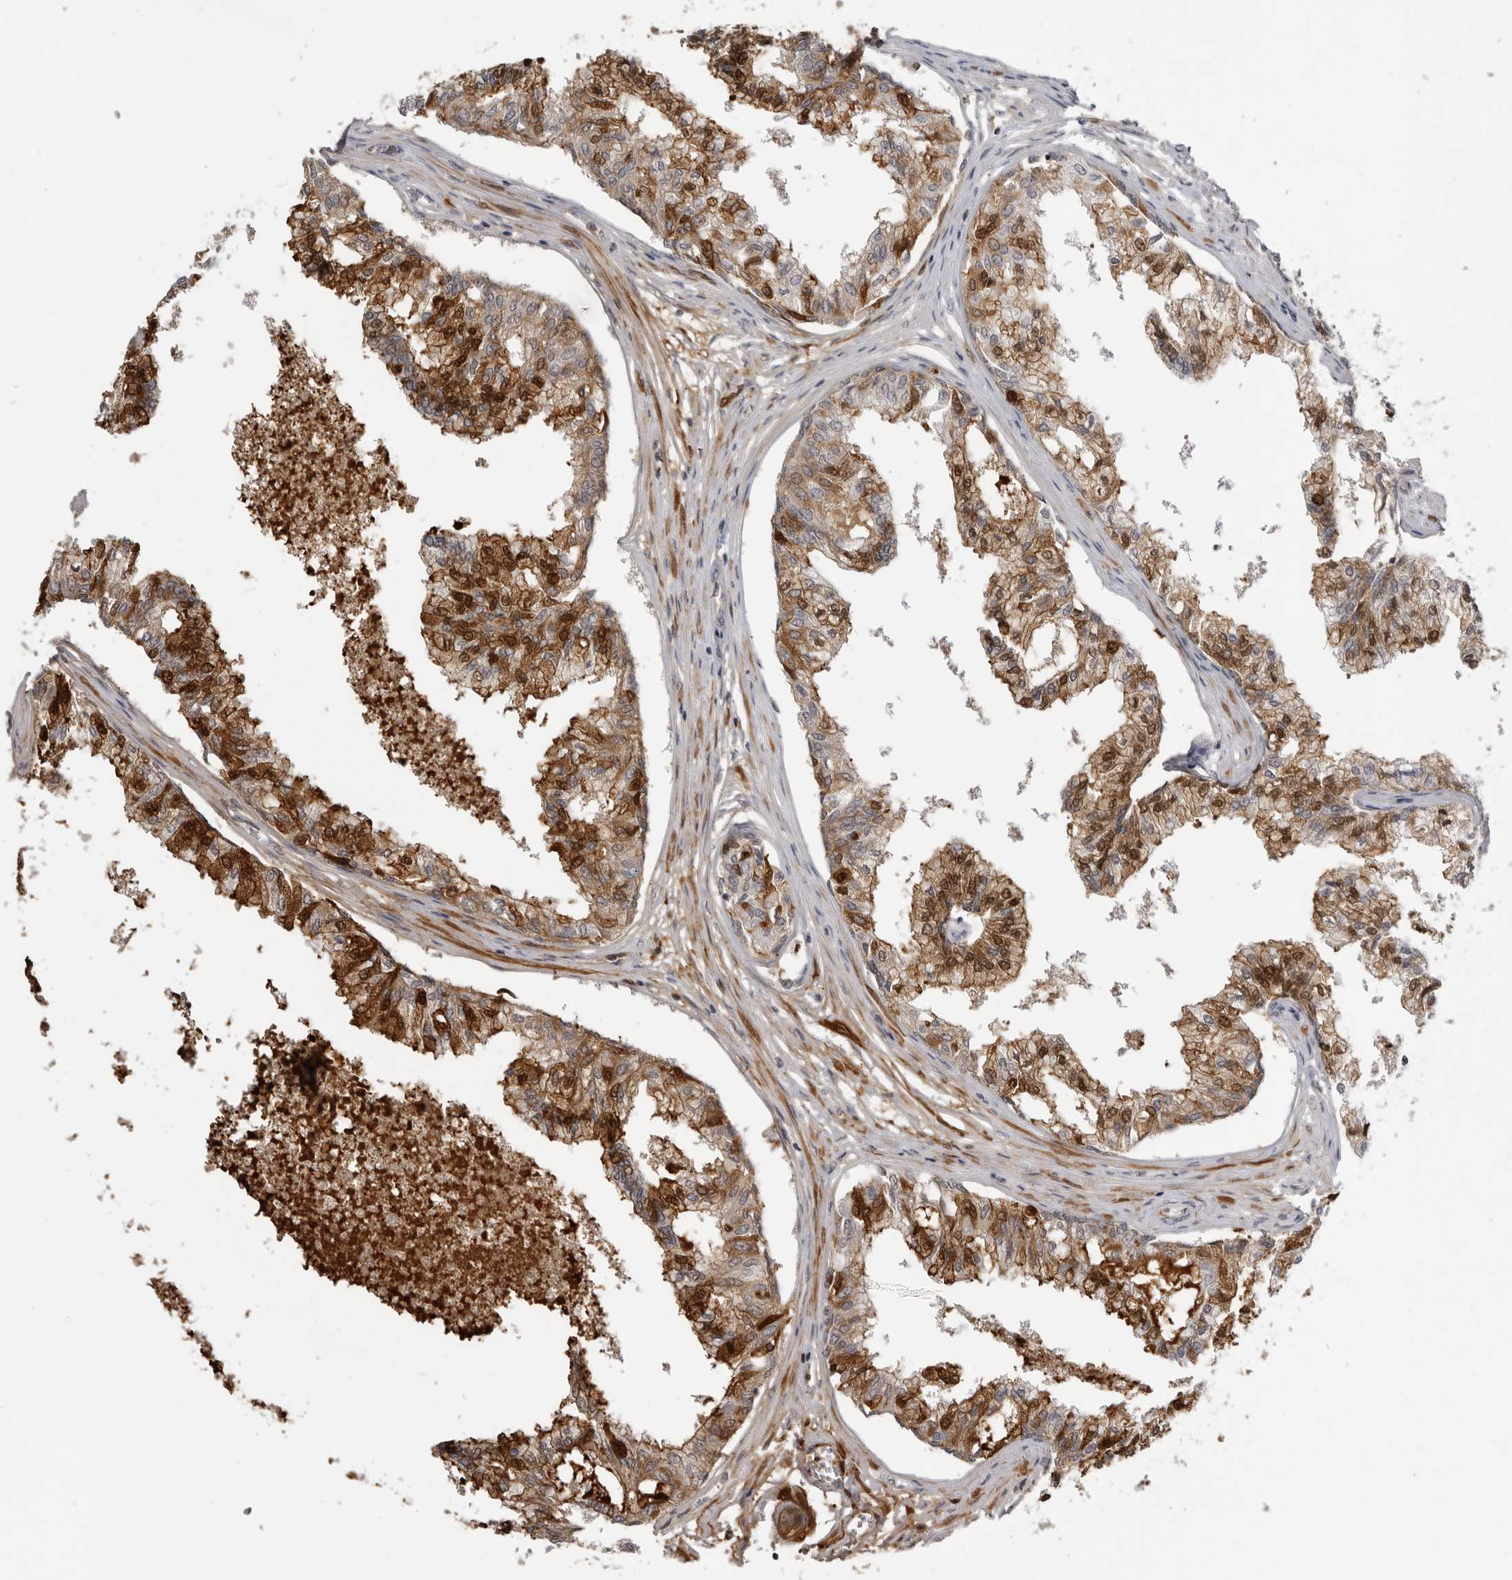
{"staining": {"intensity": "moderate", "quantity": ">75%", "location": "cytoplasmic/membranous,nuclear"}, "tissue": "prostate", "cell_type": "Glandular cells", "image_type": "normal", "snomed": [{"axis": "morphology", "description": "Normal tissue, NOS"}, {"axis": "topography", "description": "Prostate"}, {"axis": "topography", "description": "Seminal veicle"}], "caption": "IHC of normal human prostate reveals medium levels of moderate cytoplasmic/membranous,nuclear expression in about >75% of glandular cells. (brown staining indicates protein expression, while blue staining denotes nuclei).", "gene": "PLEKHF2", "patient": {"sex": "male", "age": 60}}